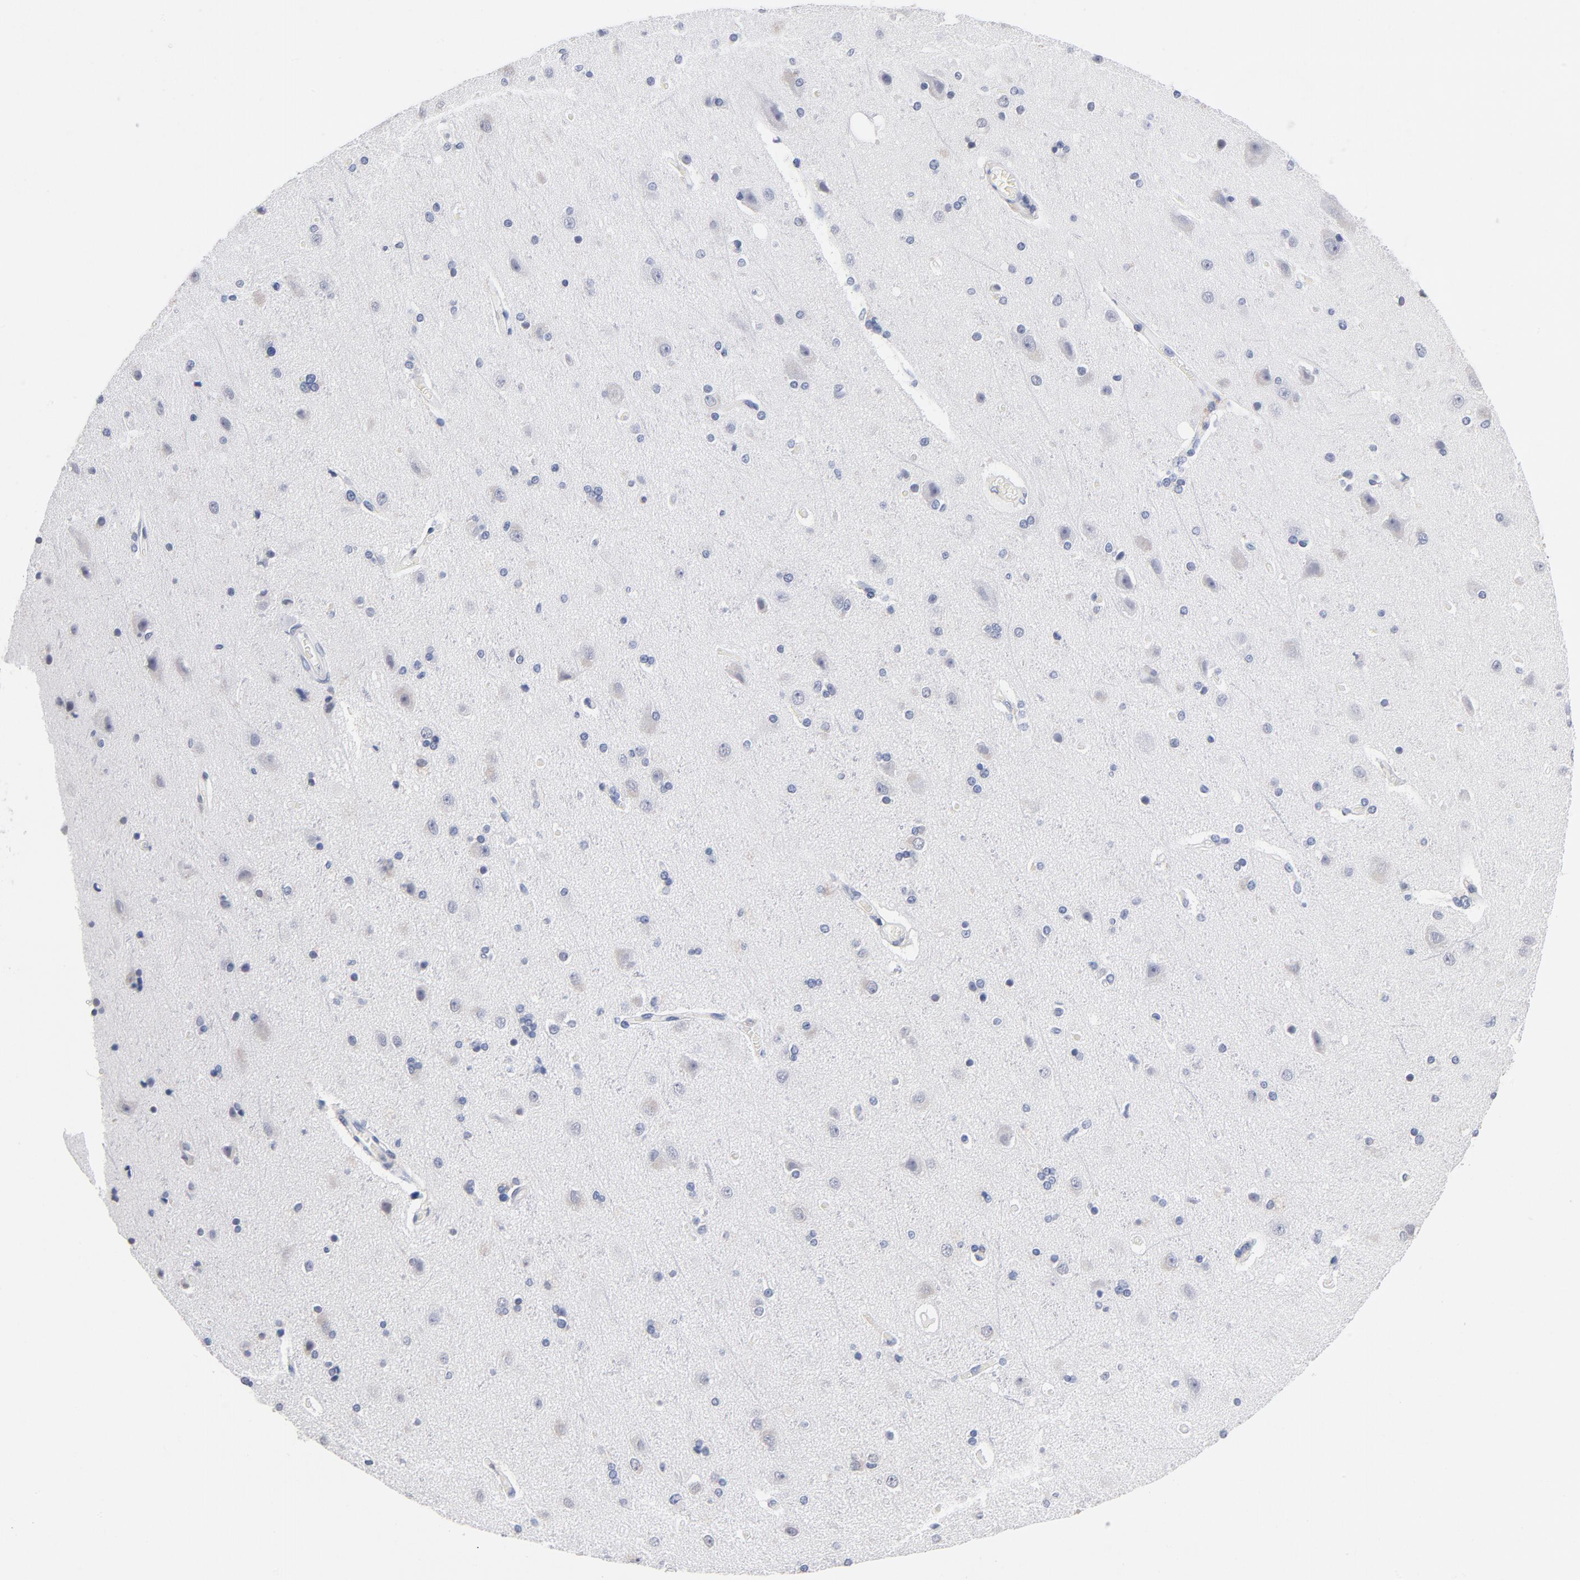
{"staining": {"intensity": "negative", "quantity": "none", "location": "none"}, "tissue": "cerebral cortex", "cell_type": "Endothelial cells", "image_type": "normal", "snomed": [{"axis": "morphology", "description": "Normal tissue, NOS"}, {"axis": "topography", "description": "Cerebral cortex"}], "caption": "Immunohistochemistry (IHC) image of unremarkable cerebral cortex: human cerebral cortex stained with DAB (3,3'-diaminobenzidine) reveals no significant protein positivity in endothelial cells.", "gene": "RBM3", "patient": {"sex": "female", "age": 54}}